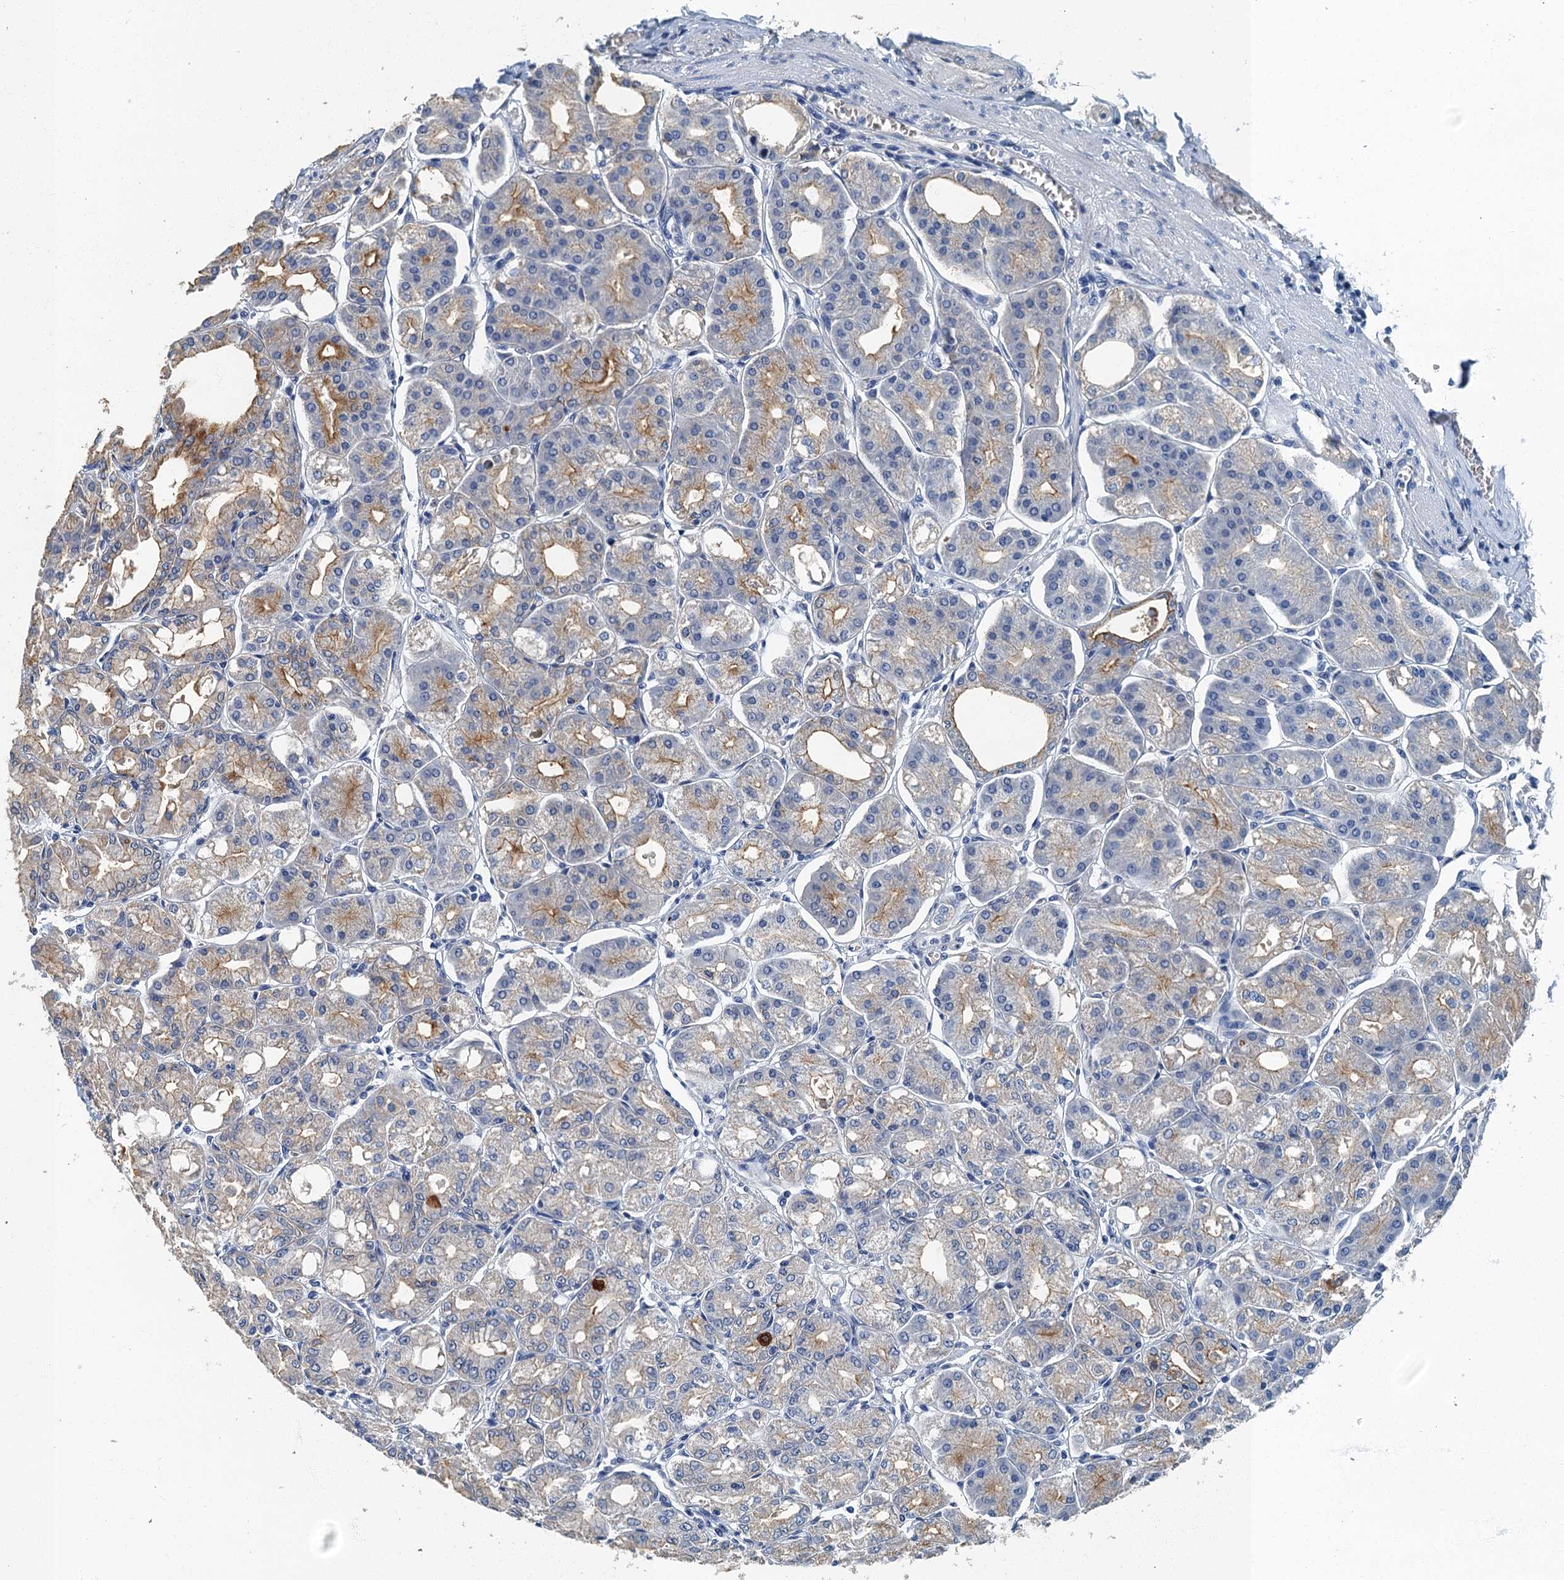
{"staining": {"intensity": "moderate", "quantity": "<25%", "location": "cytoplasmic/membranous"}, "tissue": "stomach", "cell_type": "Glandular cells", "image_type": "normal", "snomed": [{"axis": "morphology", "description": "Normal tissue, NOS"}, {"axis": "topography", "description": "Stomach, lower"}], "caption": "Immunohistochemical staining of benign stomach shows <25% levels of moderate cytoplasmic/membranous protein staining in approximately <25% of glandular cells.", "gene": "GADL1", "patient": {"sex": "male", "age": 71}}